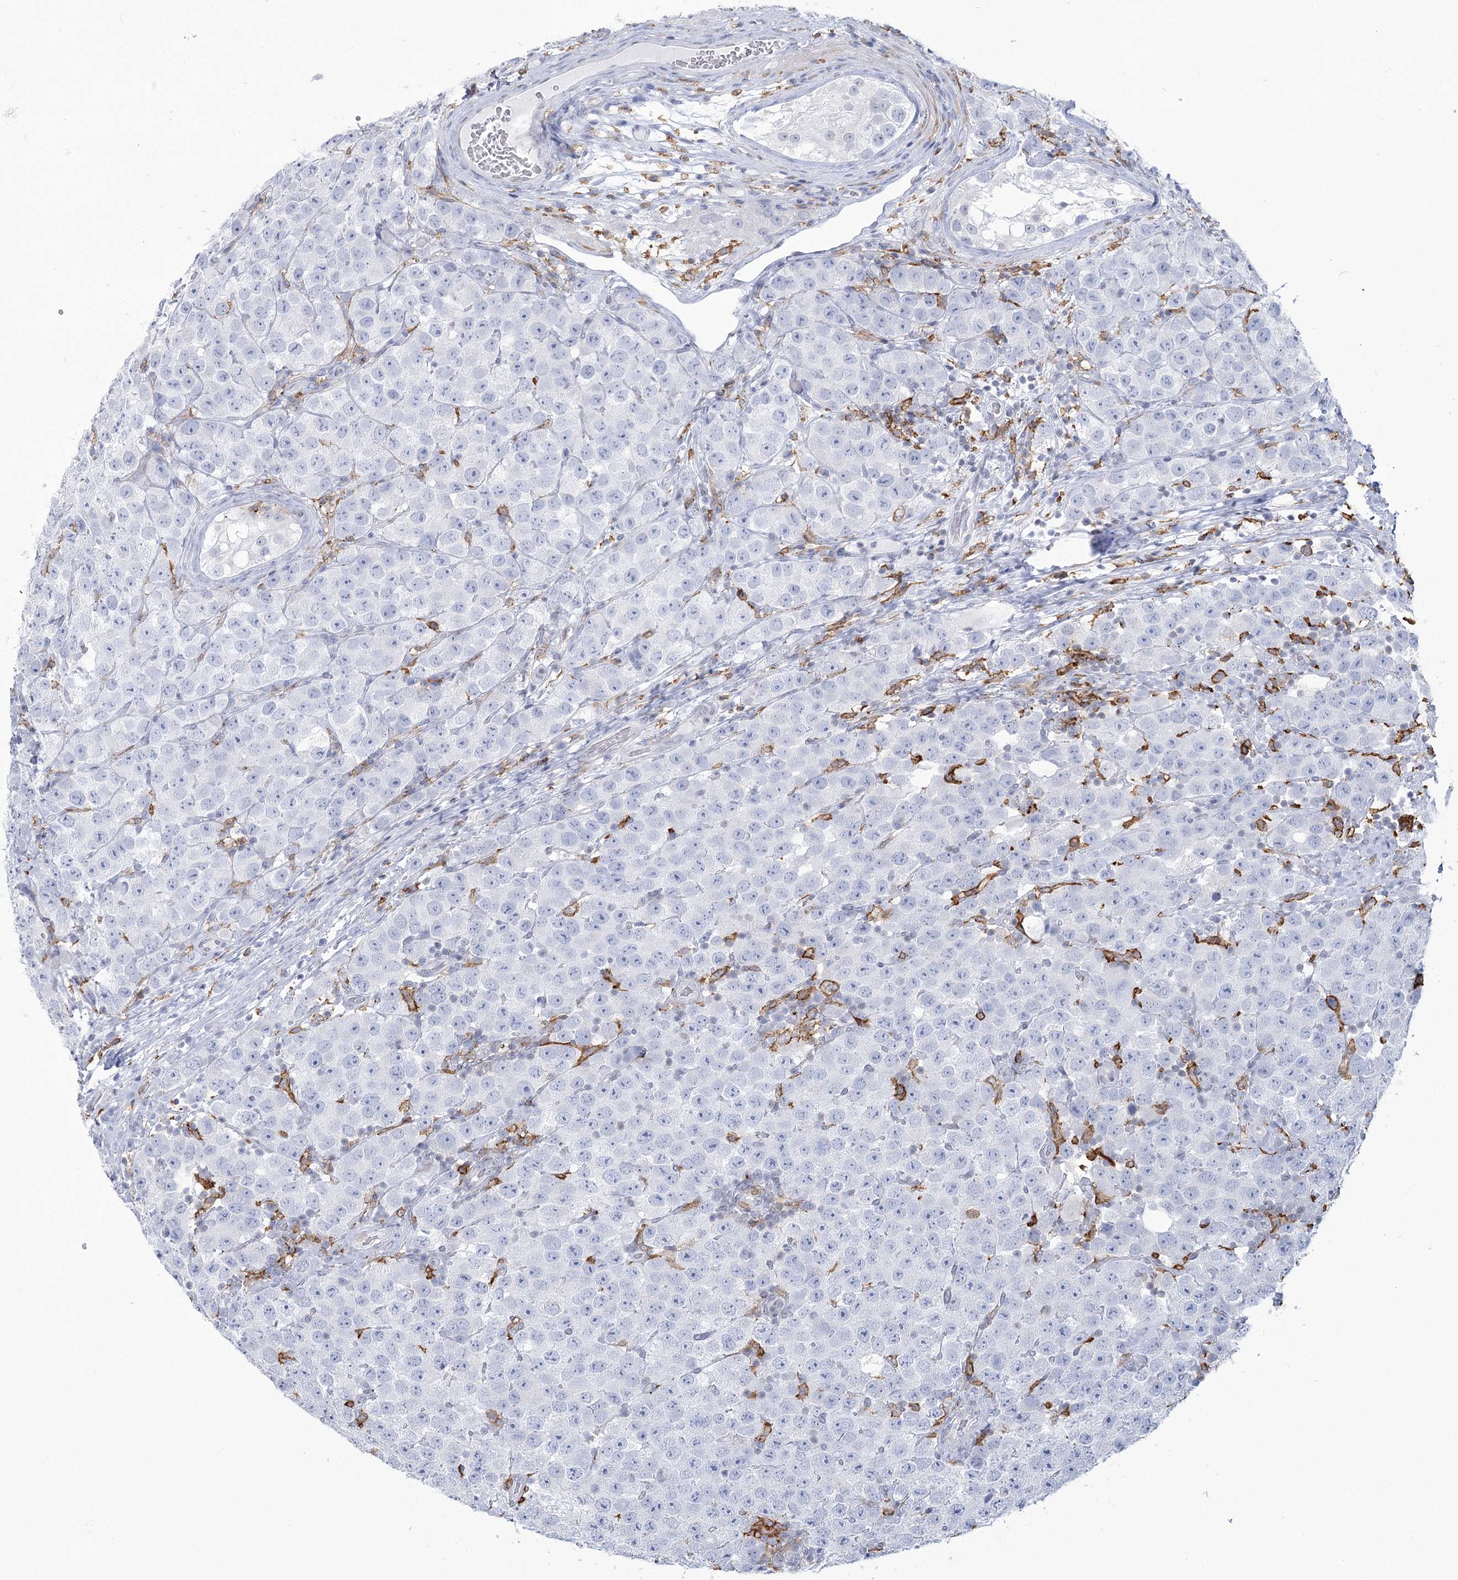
{"staining": {"intensity": "negative", "quantity": "none", "location": "none"}, "tissue": "testis cancer", "cell_type": "Tumor cells", "image_type": "cancer", "snomed": [{"axis": "morphology", "description": "Seminoma, NOS"}, {"axis": "topography", "description": "Testis"}], "caption": "Tumor cells are negative for protein expression in human testis cancer. (Brightfield microscopy of DAB immunohistochemistry at high magnification).", "gene": "C11orf1", "patient": {"sex": "male", "age": 28}}